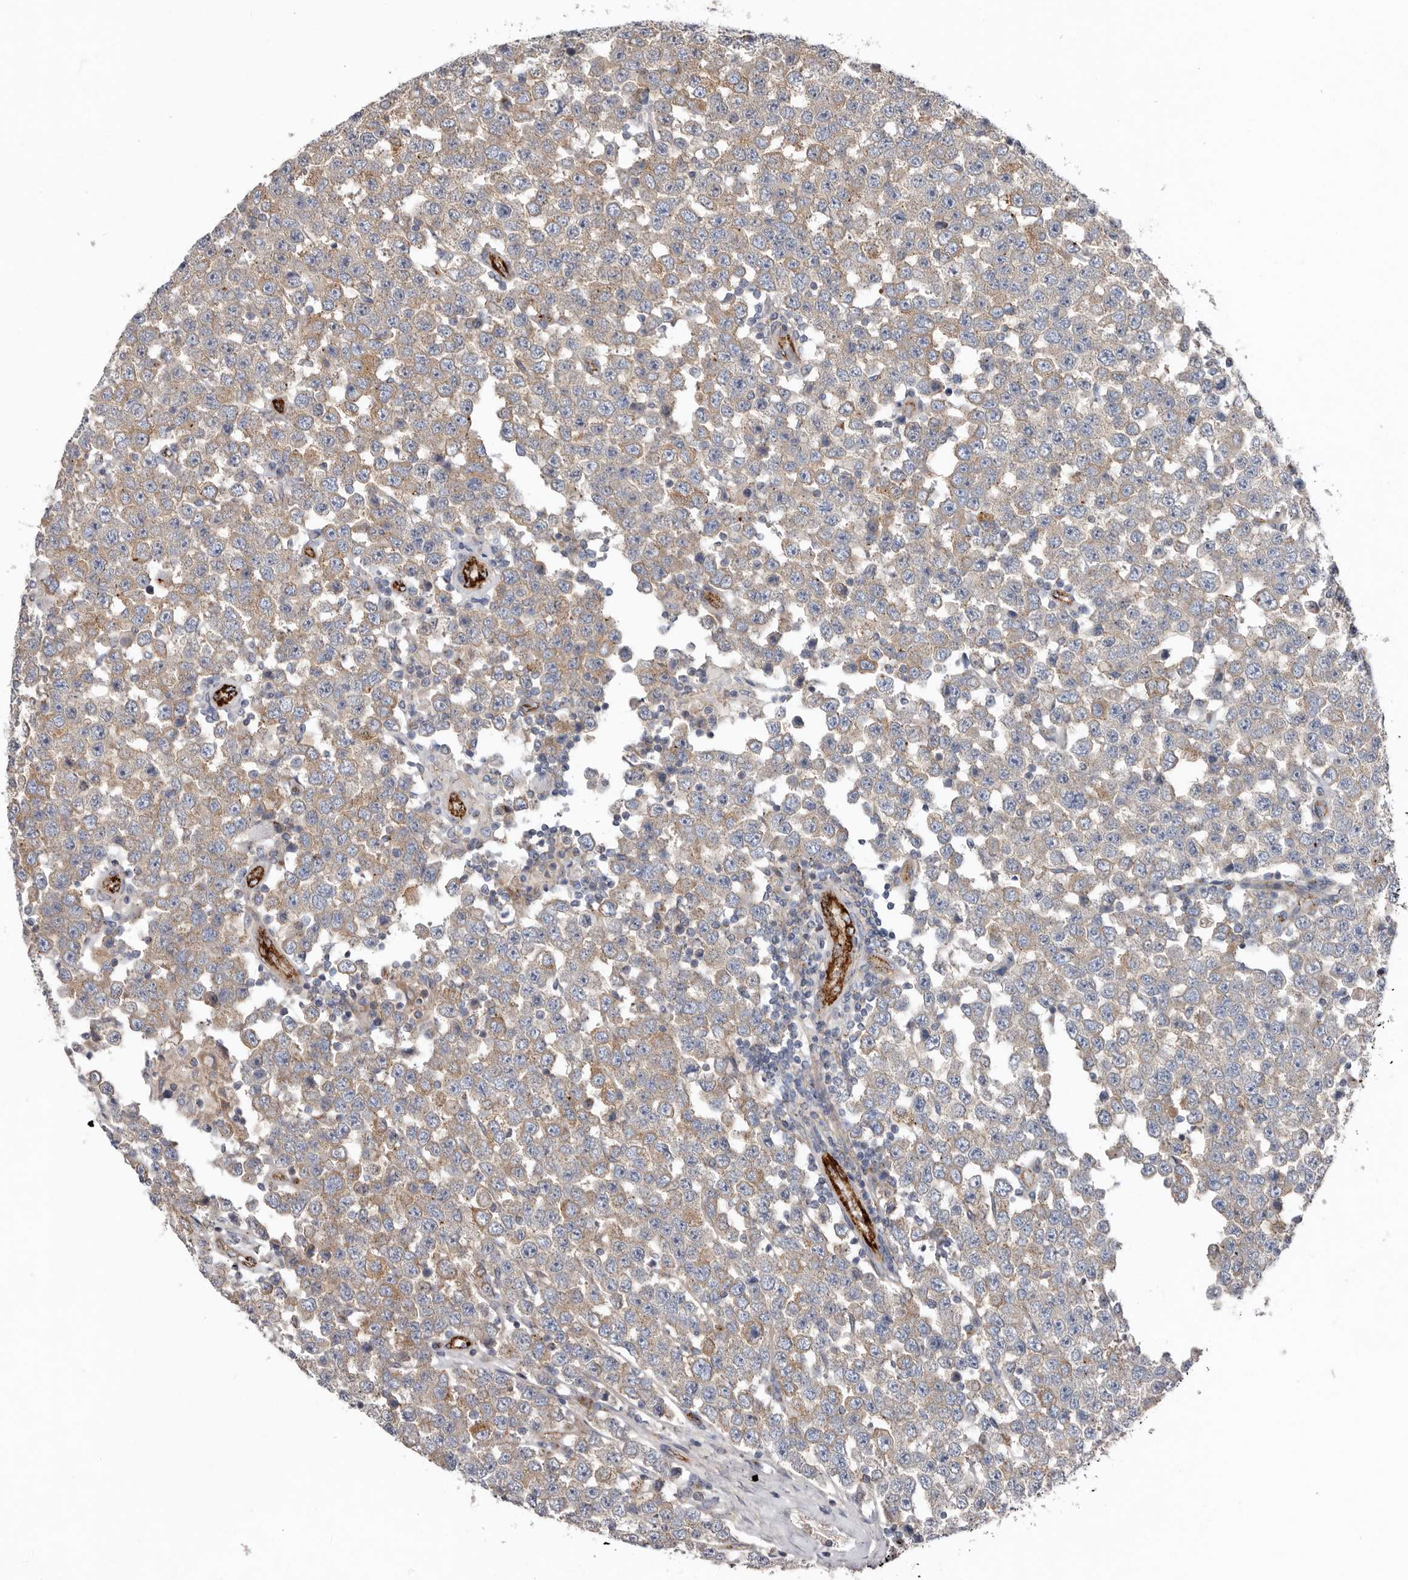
{"staining": {"intensity": "weak", "quantity": ">75%", "location": "cytoplasmic/membranous"}, "tissue": "testis cancer", "cell_type": "Tumor cells", "image_type": "cancer", "snomed": [{"axis": "morphology", "description": "Seminoma, NOS"}, {"axis": "topography", "description": "Testis"}], "caption": "Immunohistochemistry (IHC) of testis seminoma exhibits low levels of weak cytoplasmic/membranous expression in about >75% of tumor cells.", "gene": "LUZP1", "patient": {"sex": "male", "age": 28}}